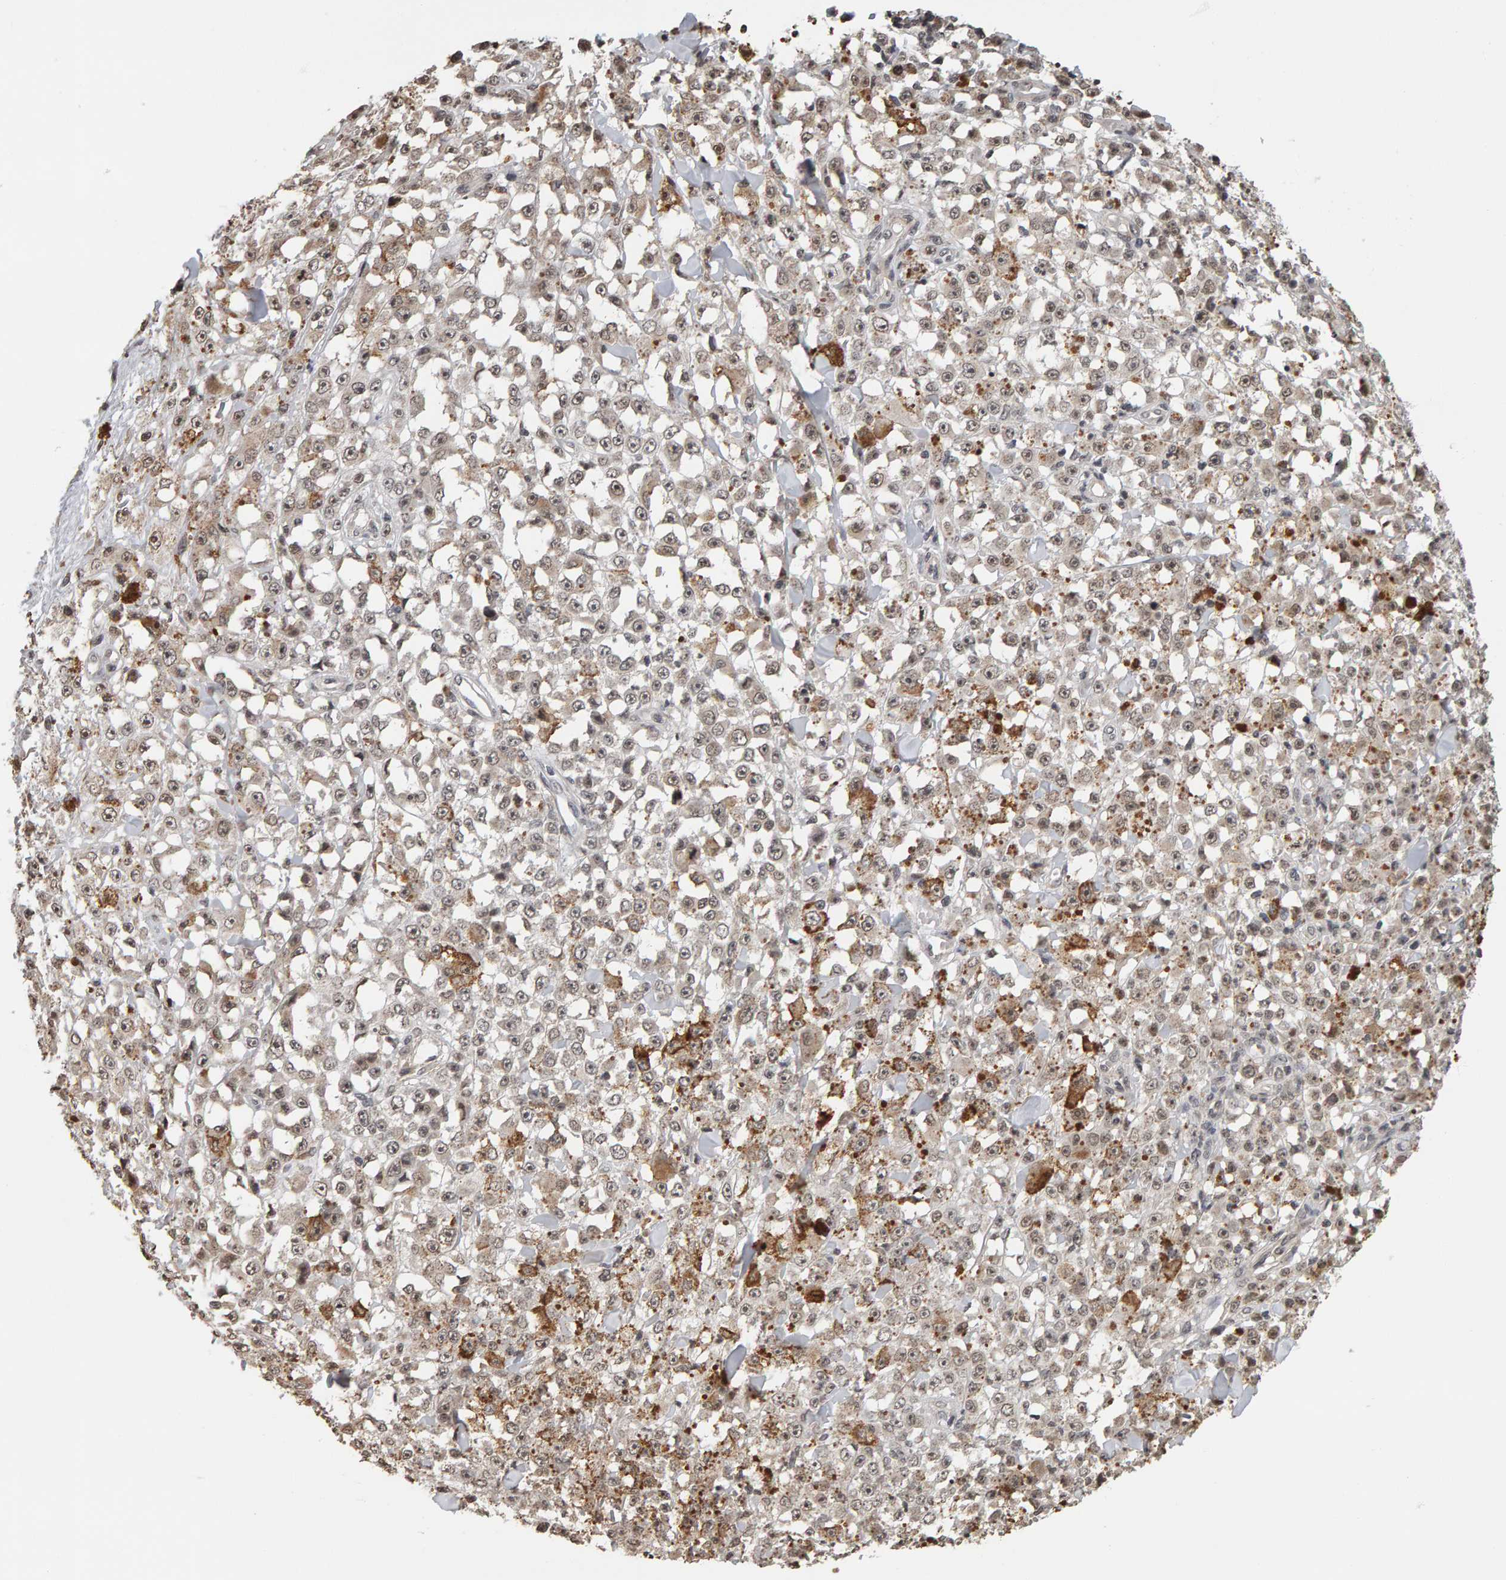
{"staining": {"intensity": "weak", "quantity": ">75%", "location": "cytoplasmic/membranous"}, "tissue": "melanoma", "cell_type": "Tumor cells", "image_type": "cancer", "snomed": [{"axis": "morphology", "description": "Malignant melanoma, NOS"}, {"axis": "topography", "description": "Skin"}], "caption": "Tumor cells display low levels of weak cytoplasmic/membranous expression in approximately >75% of cells in melanoma.", "gene": "AFF4", "patient": {"sex": "female", "age": 82}}